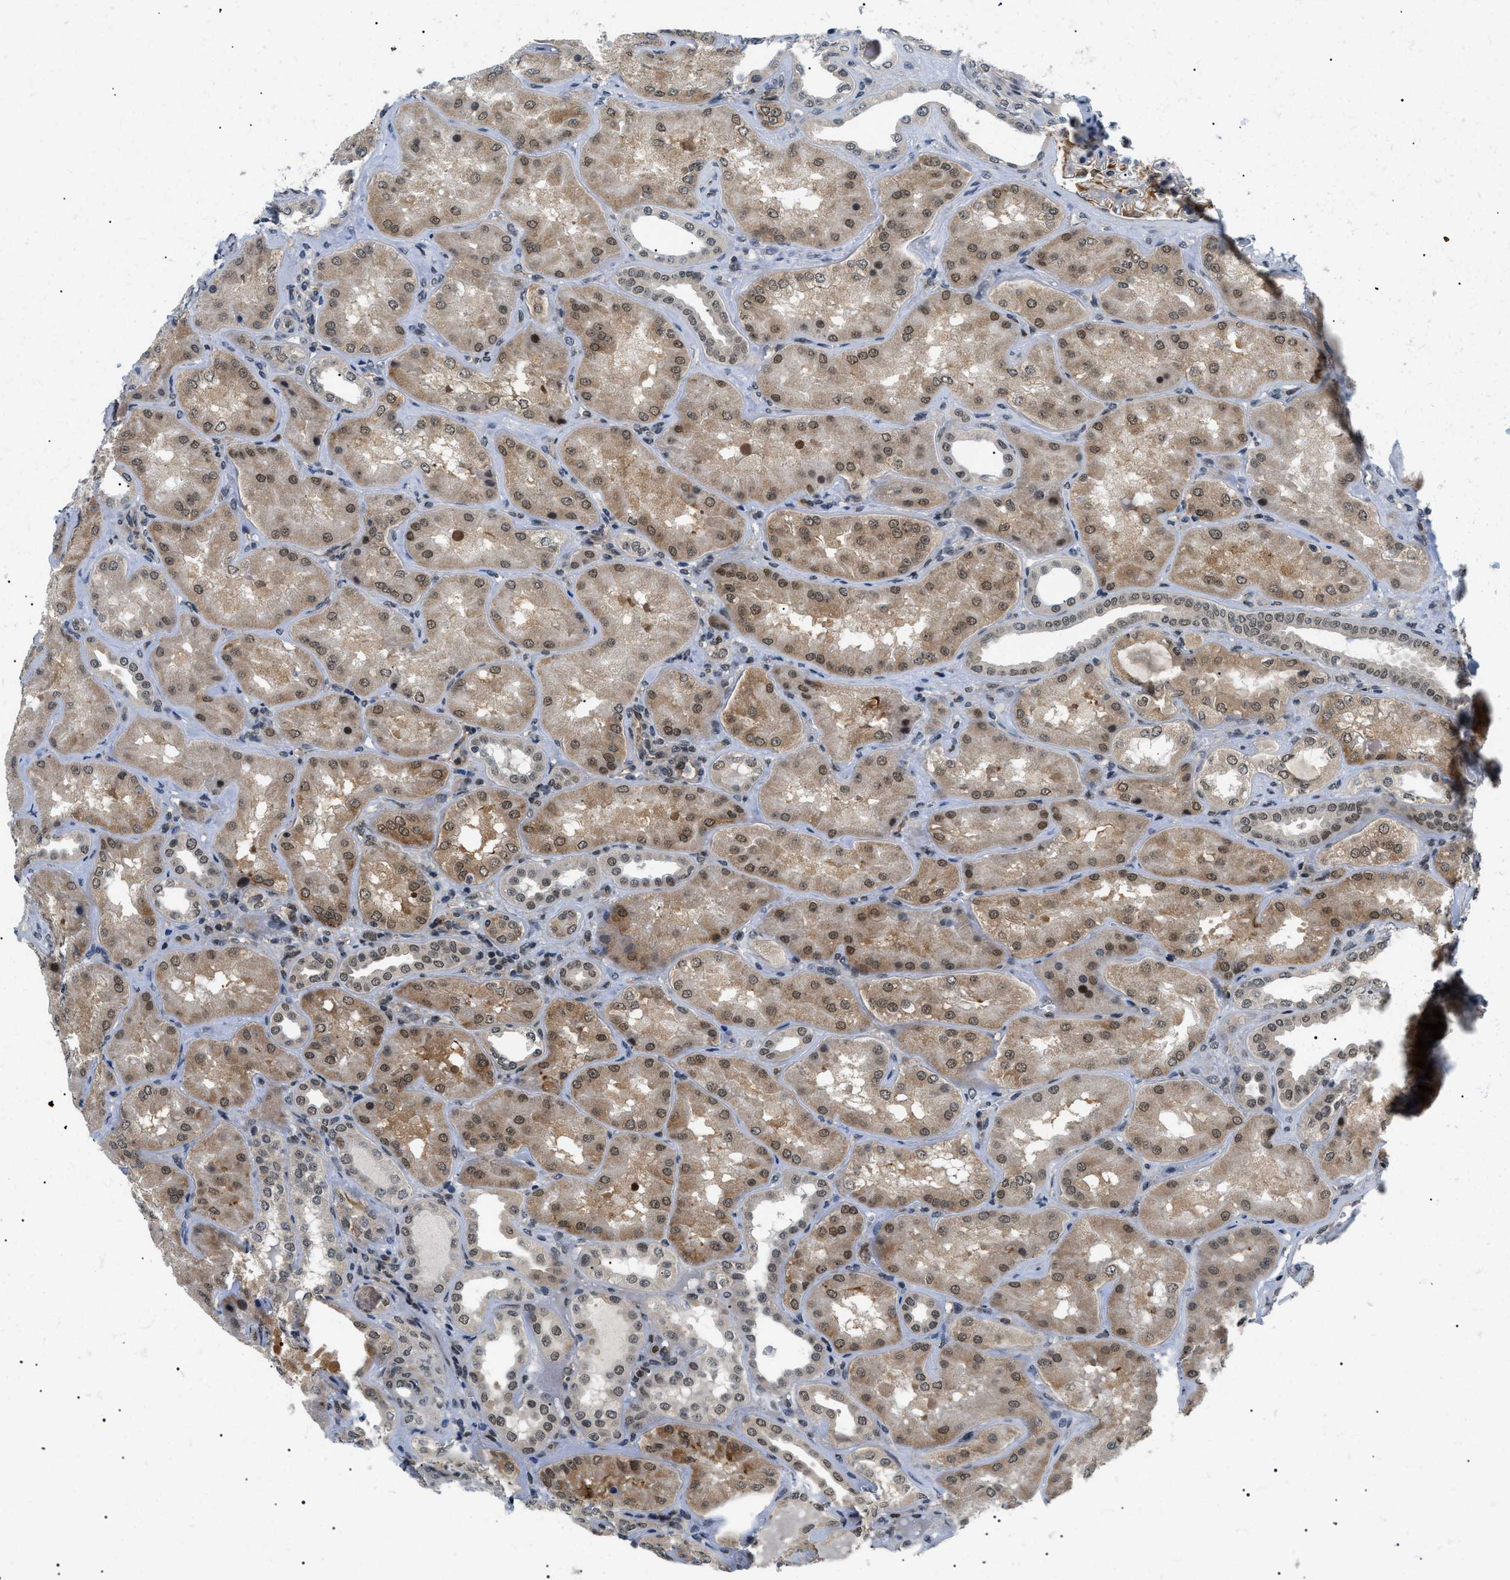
{"staining": {"intensity": "strong", "quantity": "25%-75%", "location": "cytoplasmic/membranous,nuclear"}, "tissue": "kidney", "cell_type": "Cells in glomeruli", "image_type": "normal", "snomed": [{"axis": "morphology", "description": "Normal tissue, NOS"}, {"axis": "topography", "description": "Kidney"}], "caption": "Immunohistochemical staining of benign human kidney shows high levels of strong cytoplasmic/membranous,nuclear expression in approximately 25%-75% of cells in glomeruli. The protein is shown in brown color, while the nuclei are stained blue.", "gene": "RBM15", "patient": {"sex": "female", "age": 56}}